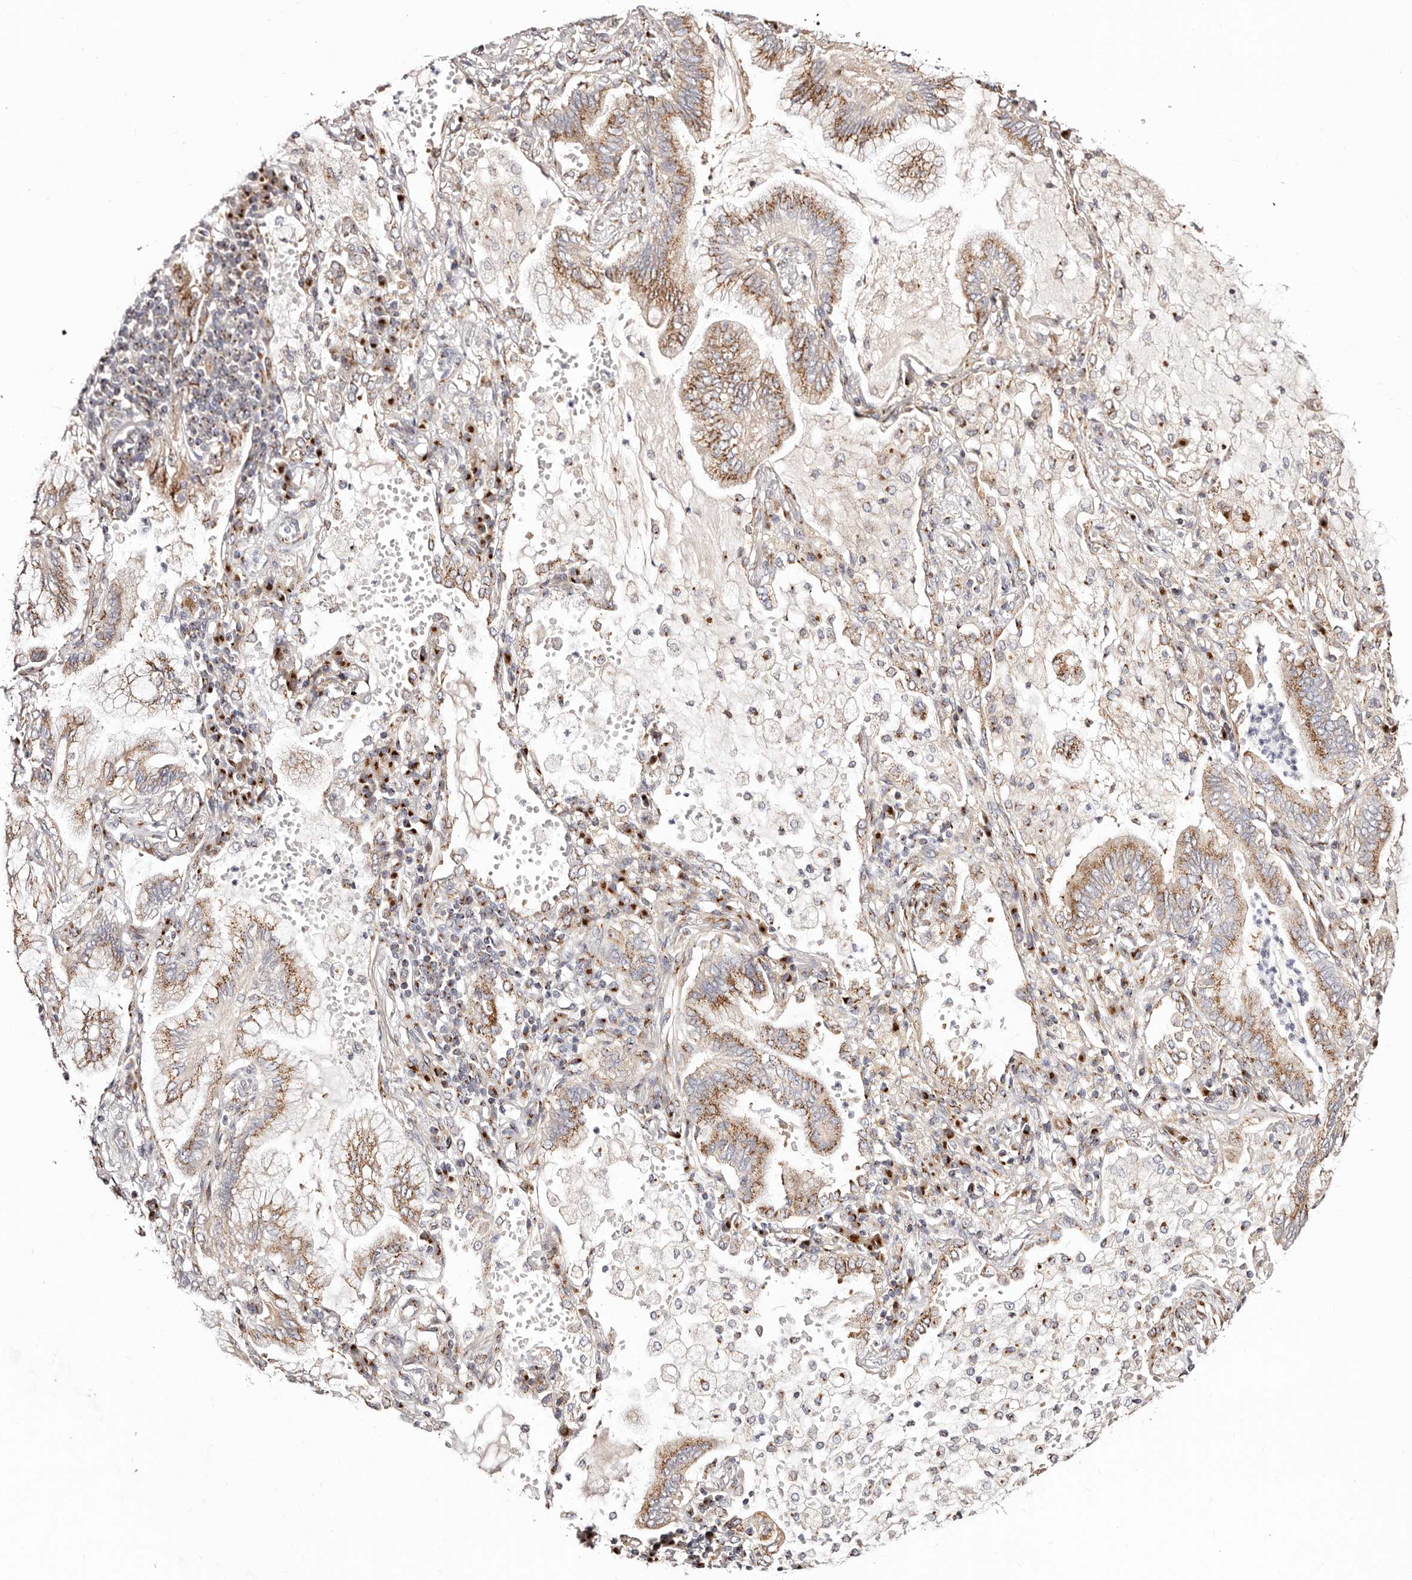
{"staining": {"intensity": "moderate", "quantity": "25%-75%", "location": "cytoplasmic/membranous"}, "tissue": "lung cancer", "cell_type": "Tumor cells", "image_type": "cancer", "snomed": [{"axis": "morphology", "description": "Adenocarcinoma, NOS"}, {"axis": "topography", "description": "Lung"}], "caption": "Protein expression analysis of adenocarcinoma (lung) shows moderate cytoplasmic/membranous expression in approximately 25%-75% of tumor cells.", "gene": "MAPK6", "patient": {"sex": "female", "age": 70}}